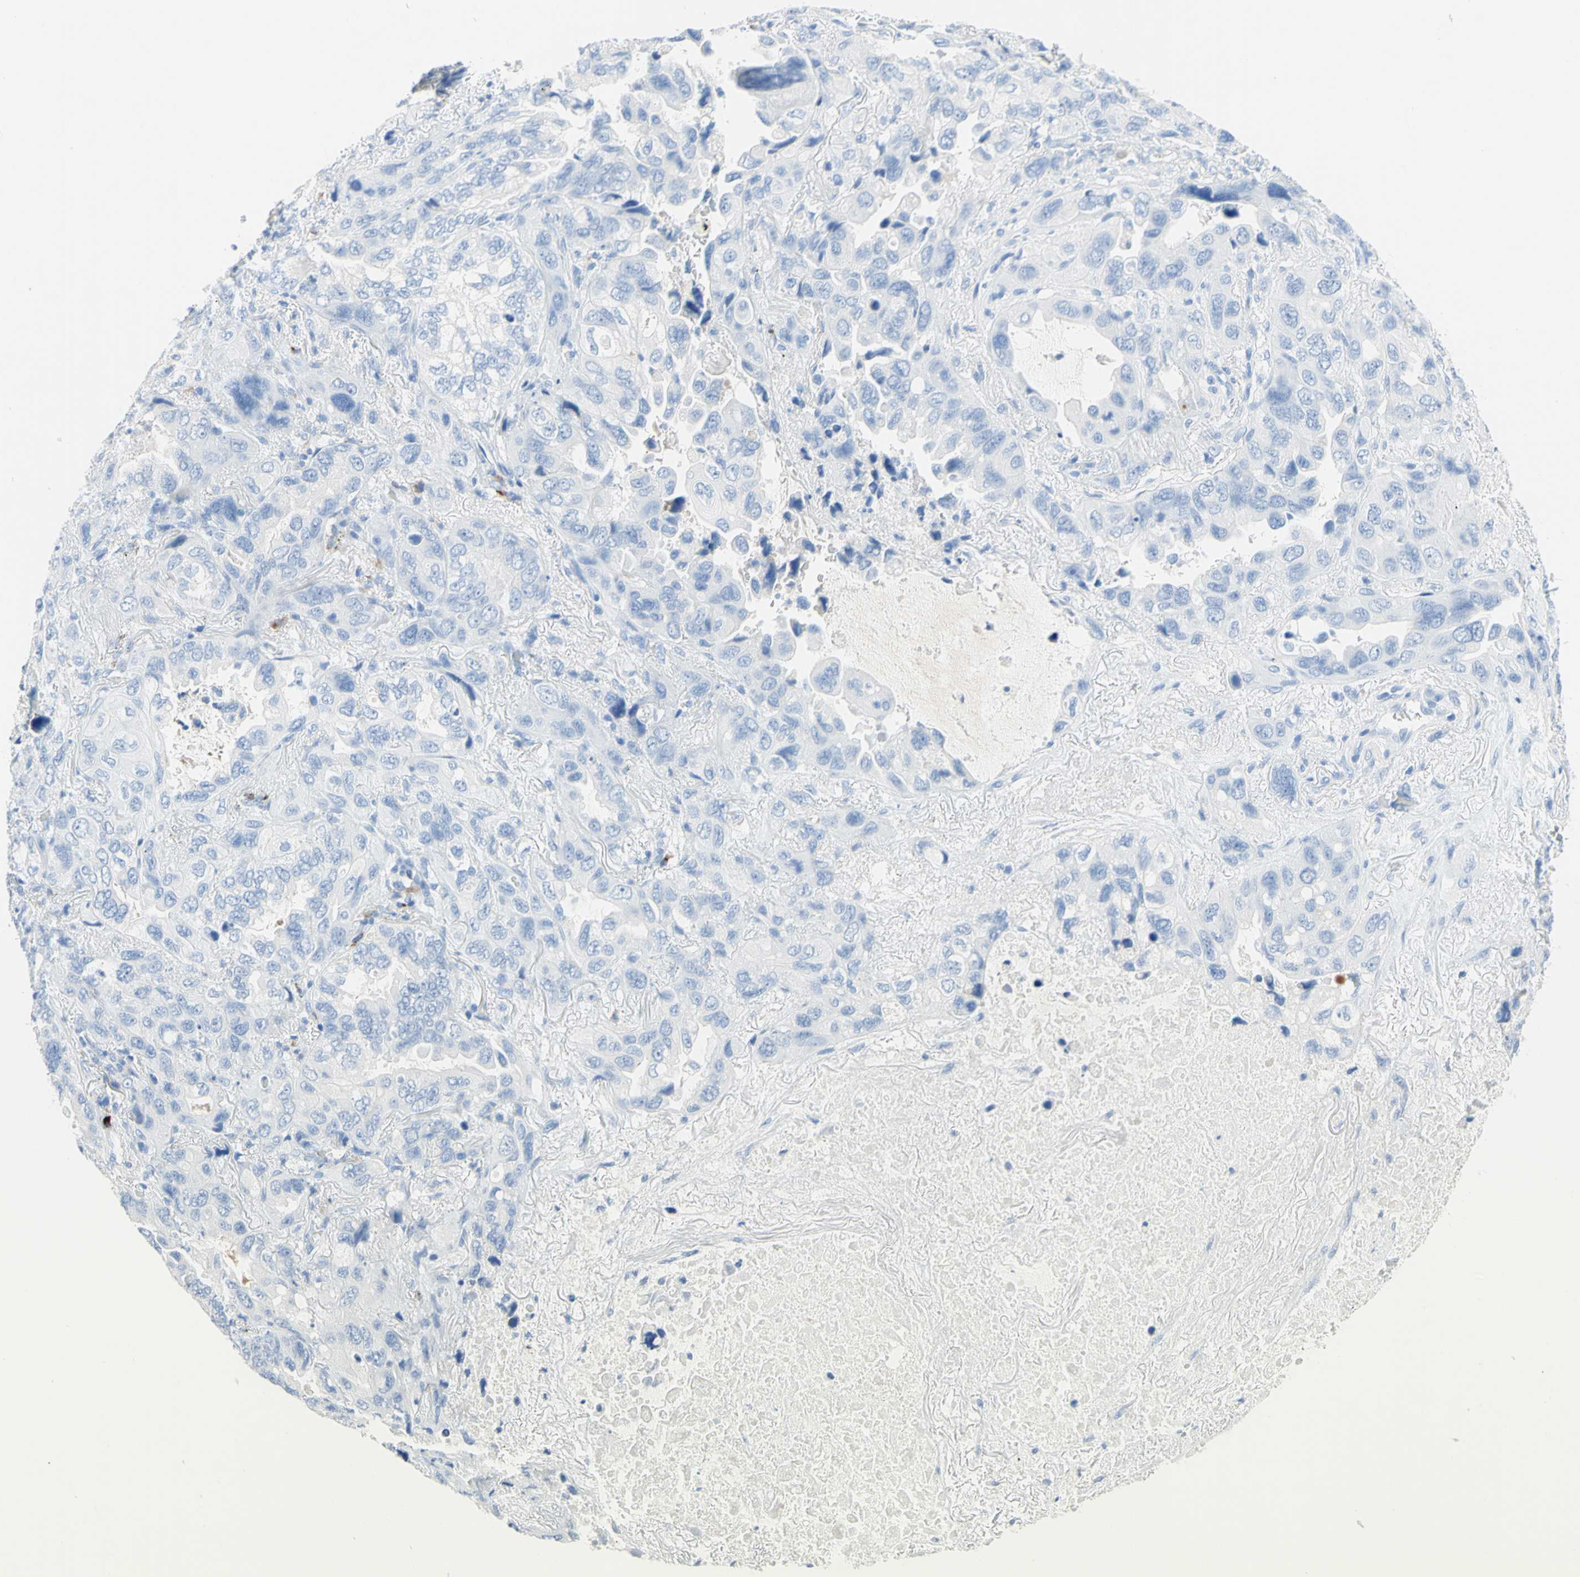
{"staining": {"intensity": "negative", "quantity": "none", "location": "none"}, "tissue": "lung cancer", "cell_type": "Tumor cells", "image_type": "cancer", "snomed": [{"axis": "morphology", "description": "Squamous cell carcinoma, NOS"}, {"axis": "topography", "description": "Lung"}], "caption": "This histopathology image is of lung cancer (squamous cell carcinoma) stained with IHC to label a protein in brown with the nuclei are counter-stained blue. There is no positivity in tumor cells. (Immunohistochemistry (ihc), brightfield microscopy, high magnification).", "gene": "IL6ST", "patient": {"sex": "female", "age": 73}}